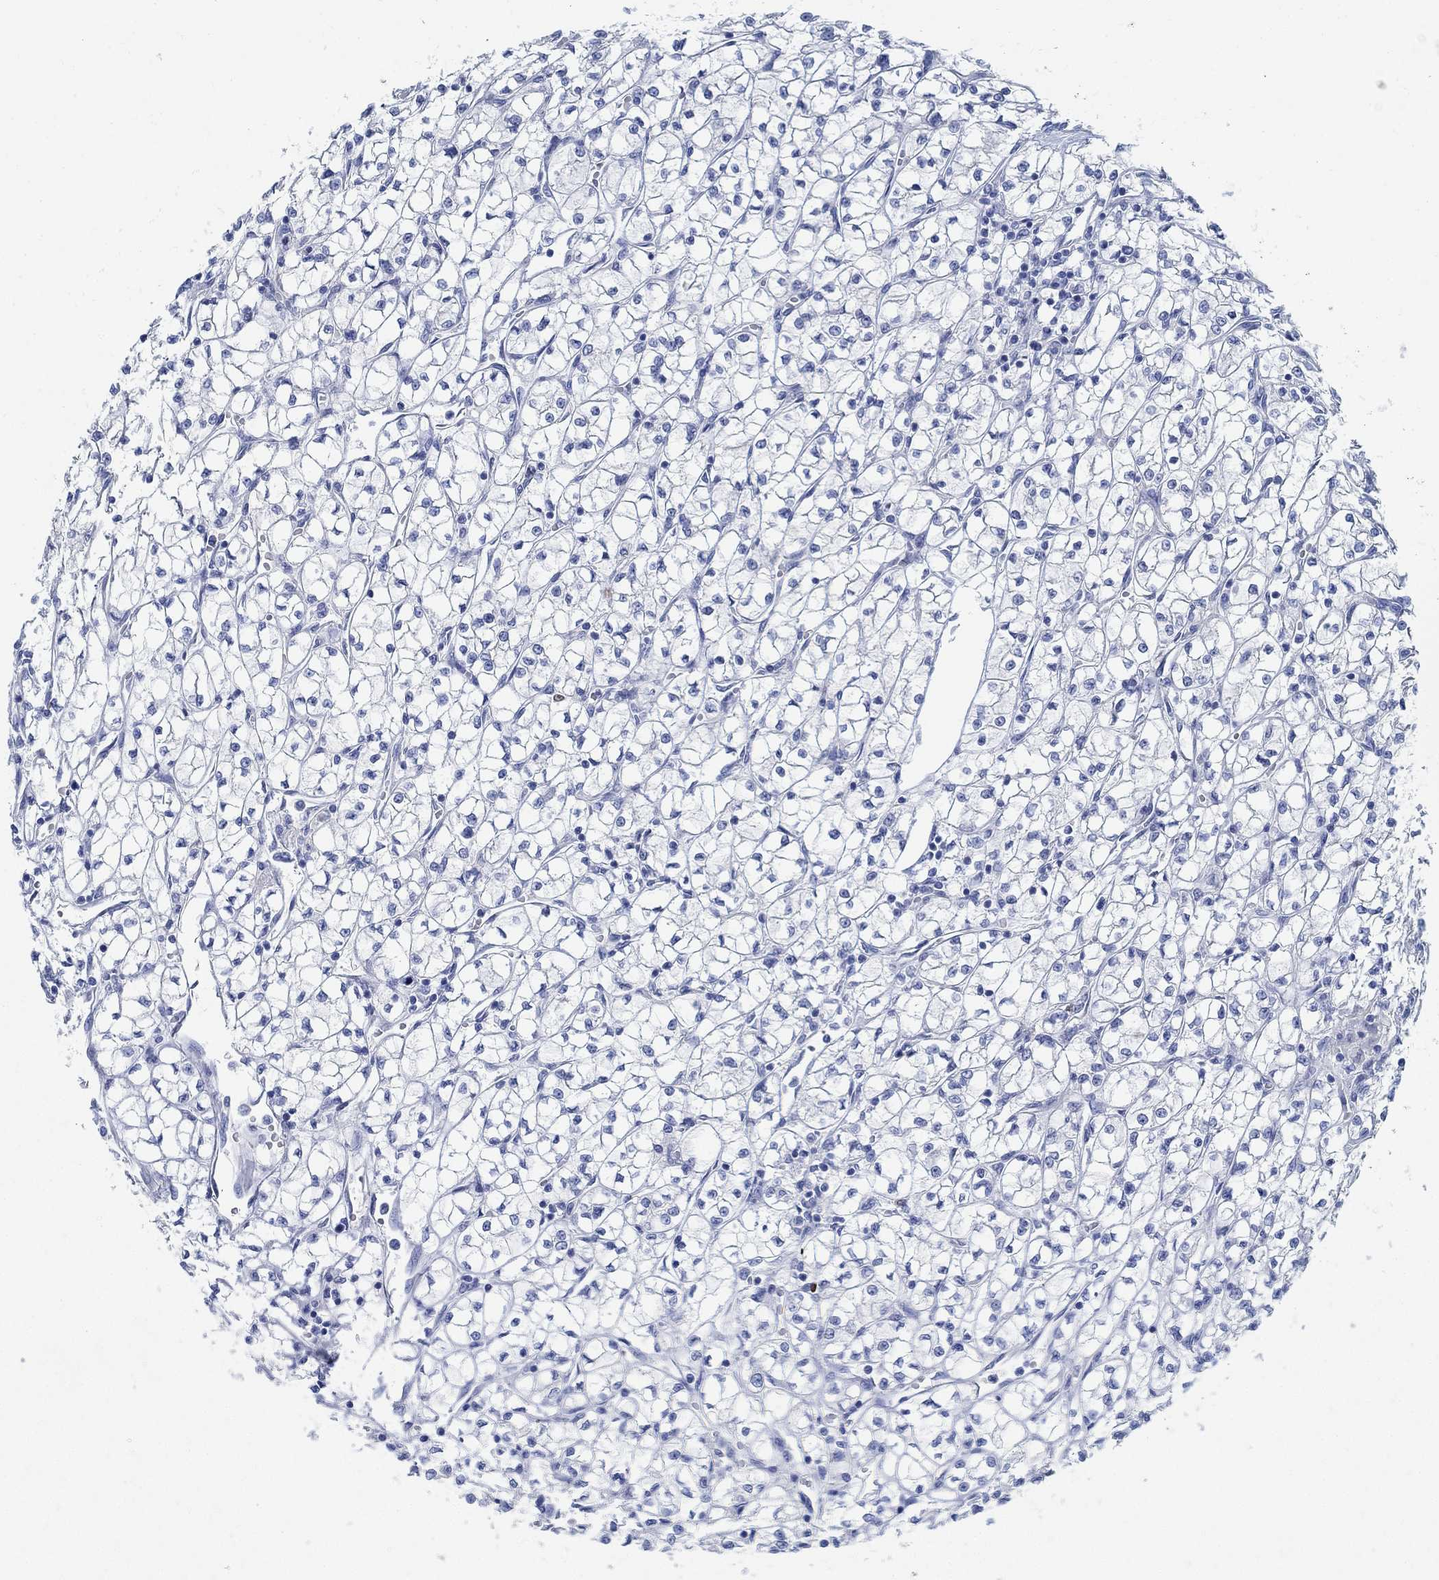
{"staining": {"intensity": "negative", "quantity": "none", "location": "none"}, "tissue": "renal cancer", "cell_type": "Tumor cells", "image_type": "cancer", "snomed": [{"axis": "morphology", "description": "Adenocarcinoma, NOS"}, {"axis": "topography", "description": "Kidney"}], "caption": "High power microscopy photomicrograph of an IHC micrograph of renal cancer, revealing no significant positivity in tumor cells.", "gene": "RBM20", "patient": {"sex": "female", "age": 64}}